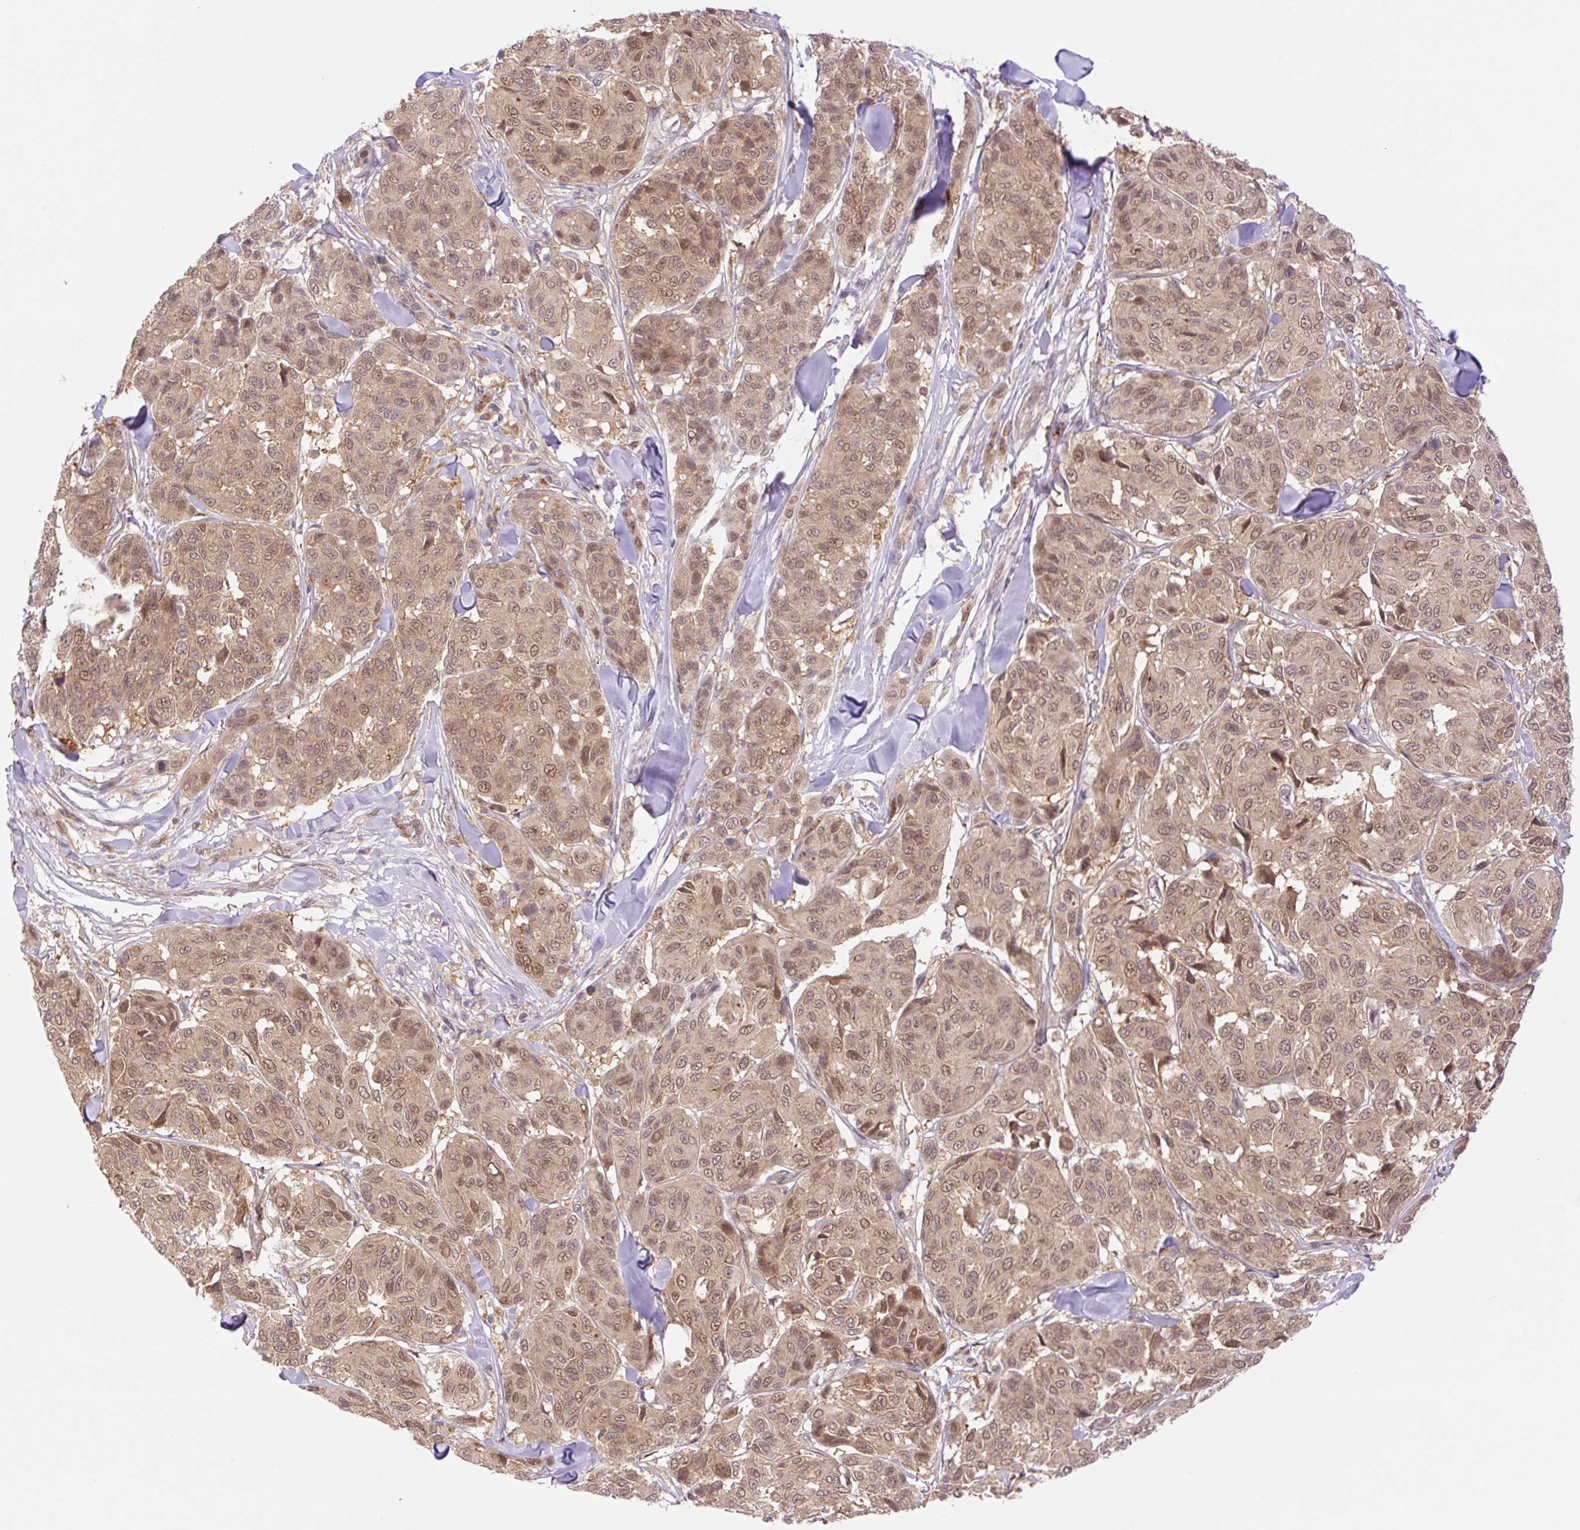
{"staining": {"intensity": "moderate", "quantity": ">75%", "location": "cytoplasmic/membranous,nuclear"}, "tissue": "melanoma", "cell_type": "Tumor cells", "image_type": "cancer", "snomed": [{"axis": "morphology", "description": "Malignant melanoma, NOS"}, {"axis": "topography", "description": "Skin"}], "caption": "Immunohistochemistry (IHC) histopathology image of melanoma stained for a protein (brown), which exhibits medium levels of moderate cytoplasmic/membranous and nuclear positivity in approximately >75% of tumor cells.", "gene": "VPS25", "patient": {"sex": "female", "age": 66}}